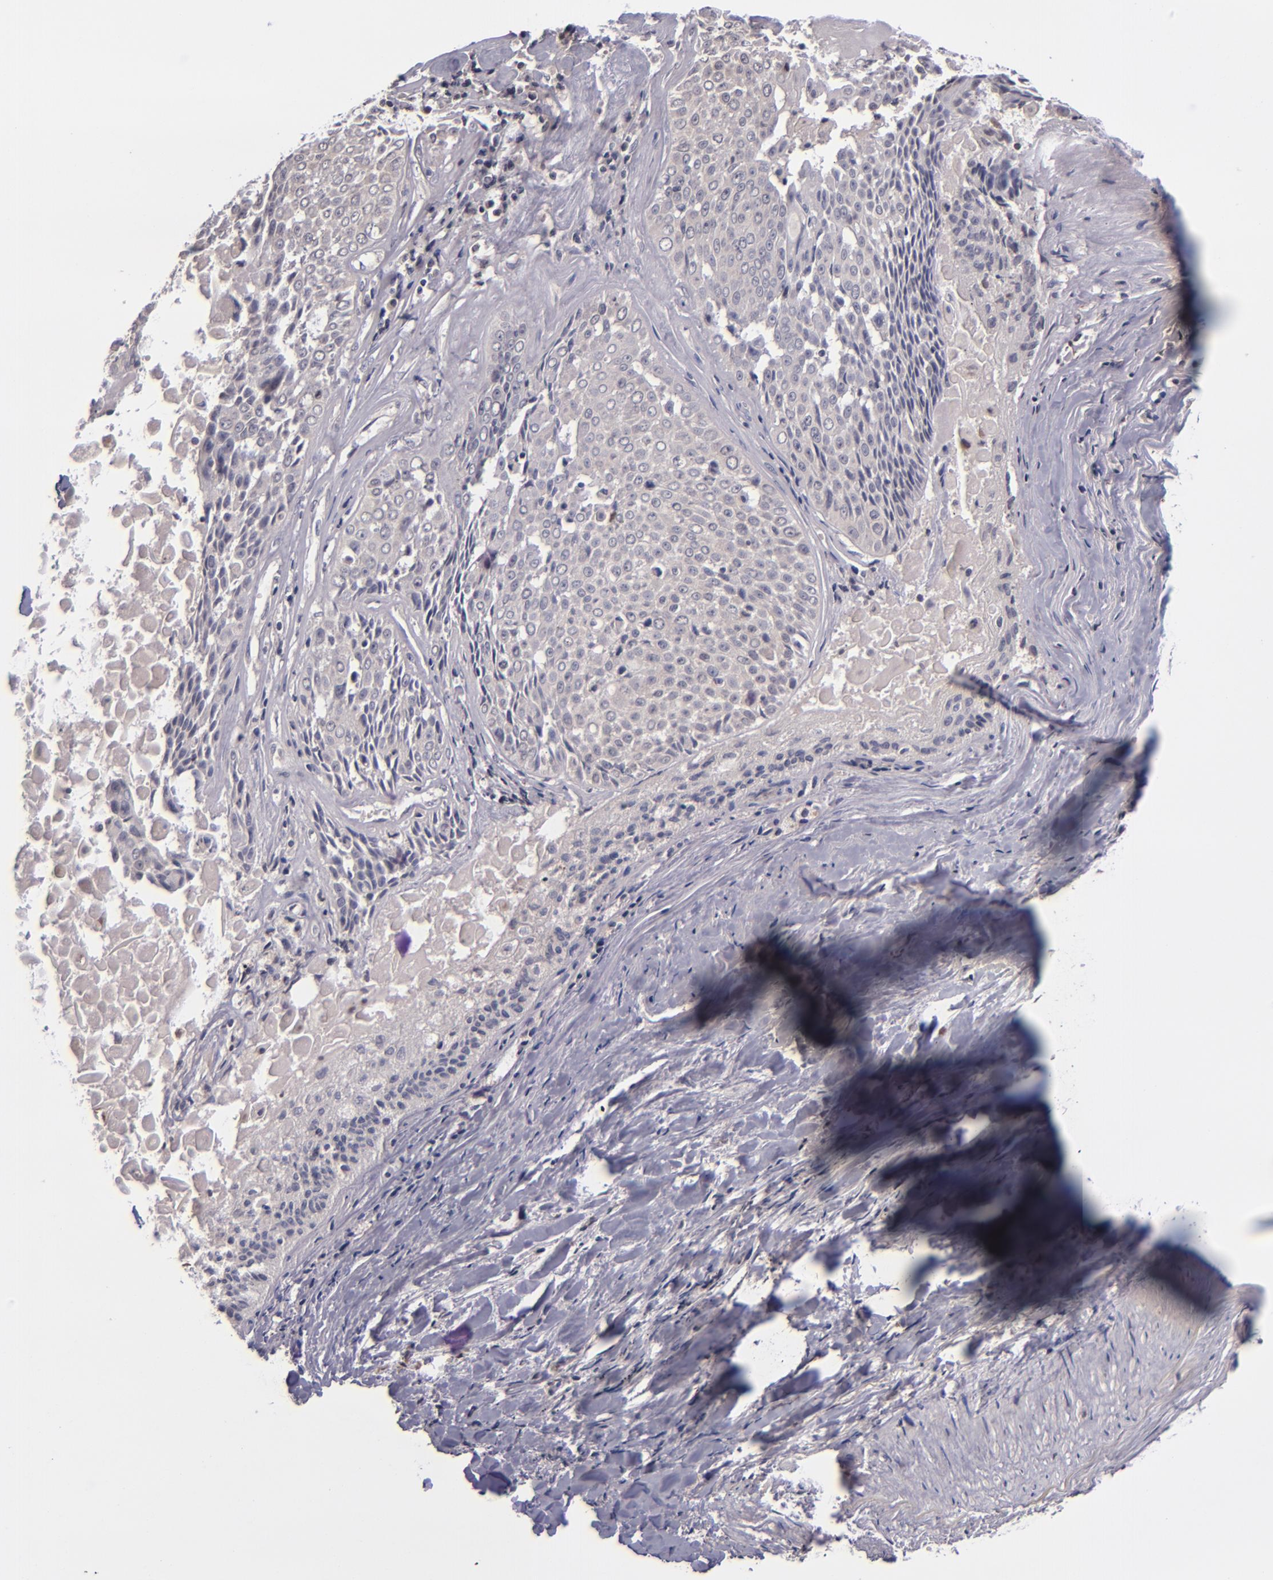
{"staining": {"intensity": "negative", "quantity": "none", "location": "none"}, "tissue": "lung cancer", "cell_type": "Tumor cells", "image_type": "cancer", "snomed": [{"axis": "morphology", "description": "Adenocarcinoma, NOS"}, {"axis": "topography", "description": "Lung"}], "caption": "Tumor cells are negative for protein expression in human adenocarcinoma (lung).", "gene": "TSC2", "patient": {"sex": "male", "age": 60}}